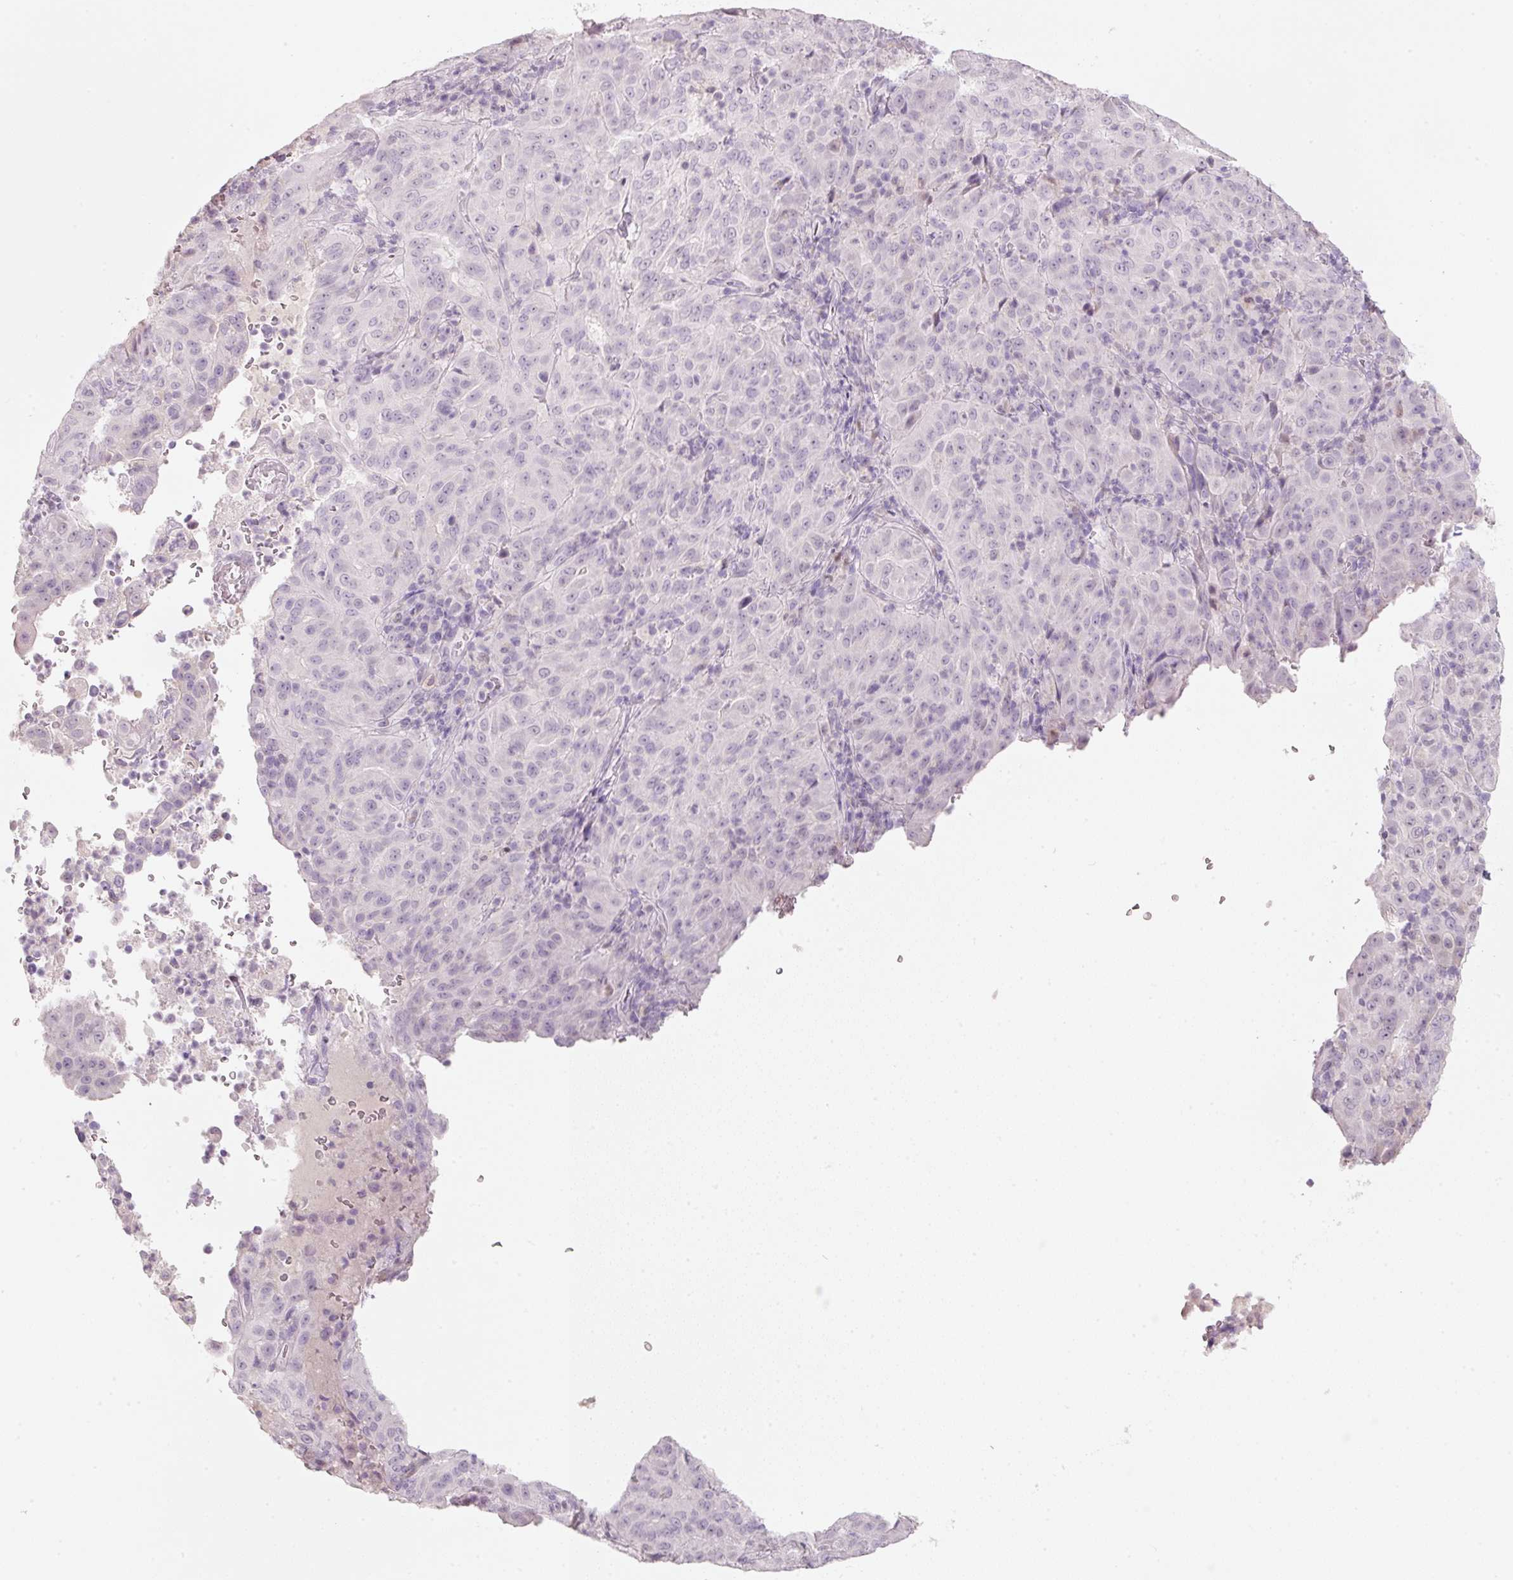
{"staining": {"intensity": "negative", "quantity": "none", "location": "none"}, "tissue": "pancreatic cancer", "cell_type": "Tumor cells", "image_type": "cancer", "snomed": [{"axis": "morphology", "description": "Adenocarcinoma, NOS"}, {"axis": "topography", "description": "Pancreas"}], "caption": "Human pancreatic cancer (adenocarcinoma) stained for a protein using immunohistochemistry shows no expression in tumor cells.", "gene": "ENSG00000206549", "patient": {"sex": "male", "age": 63}}